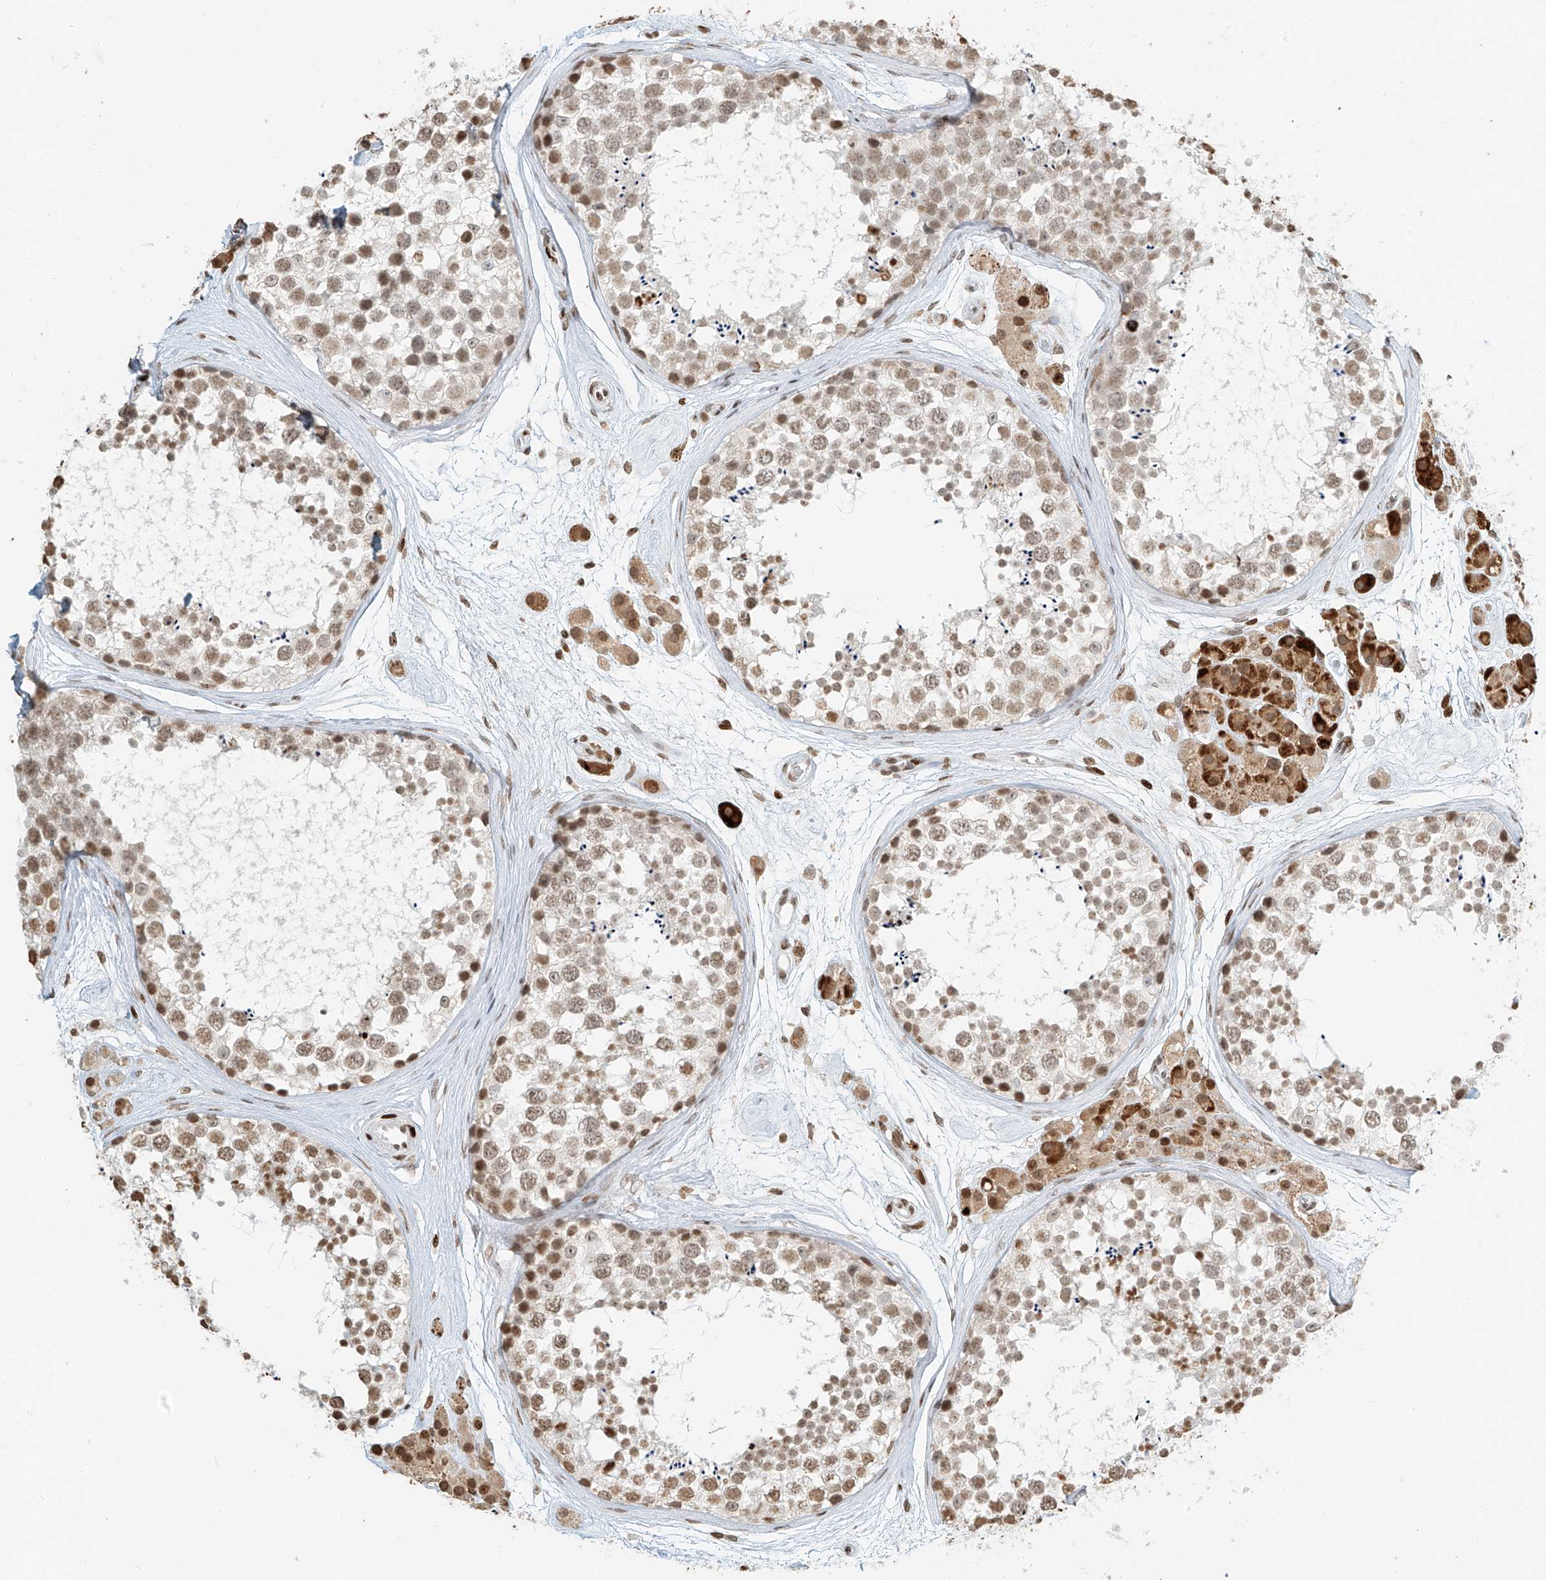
{"staining": {"intensity": "moderate", "quantity": ">75%", "location": "nuclear"}, "tissue": "testis", "cell_type": "Cells in seminiferous ducts", "image_type": "normal", "snomed": [{"axis": "morphology", "description": "Normal tissue, NOS"}, {"axis": "topography", "description": "Testis"}], "caption": "IHC staining of normal testis, which reveals medium levels of moderate nuclear expression in approximately >75% of cells in seminiferous ducts indicating moderate nuclear protein expression. The staining was performed using DAB (brown) for protein detection and nuclei were counterstained in hematoxylin (blue).", "gene": "C17orf58", "patient": {"sex": "male", "age": 56}}